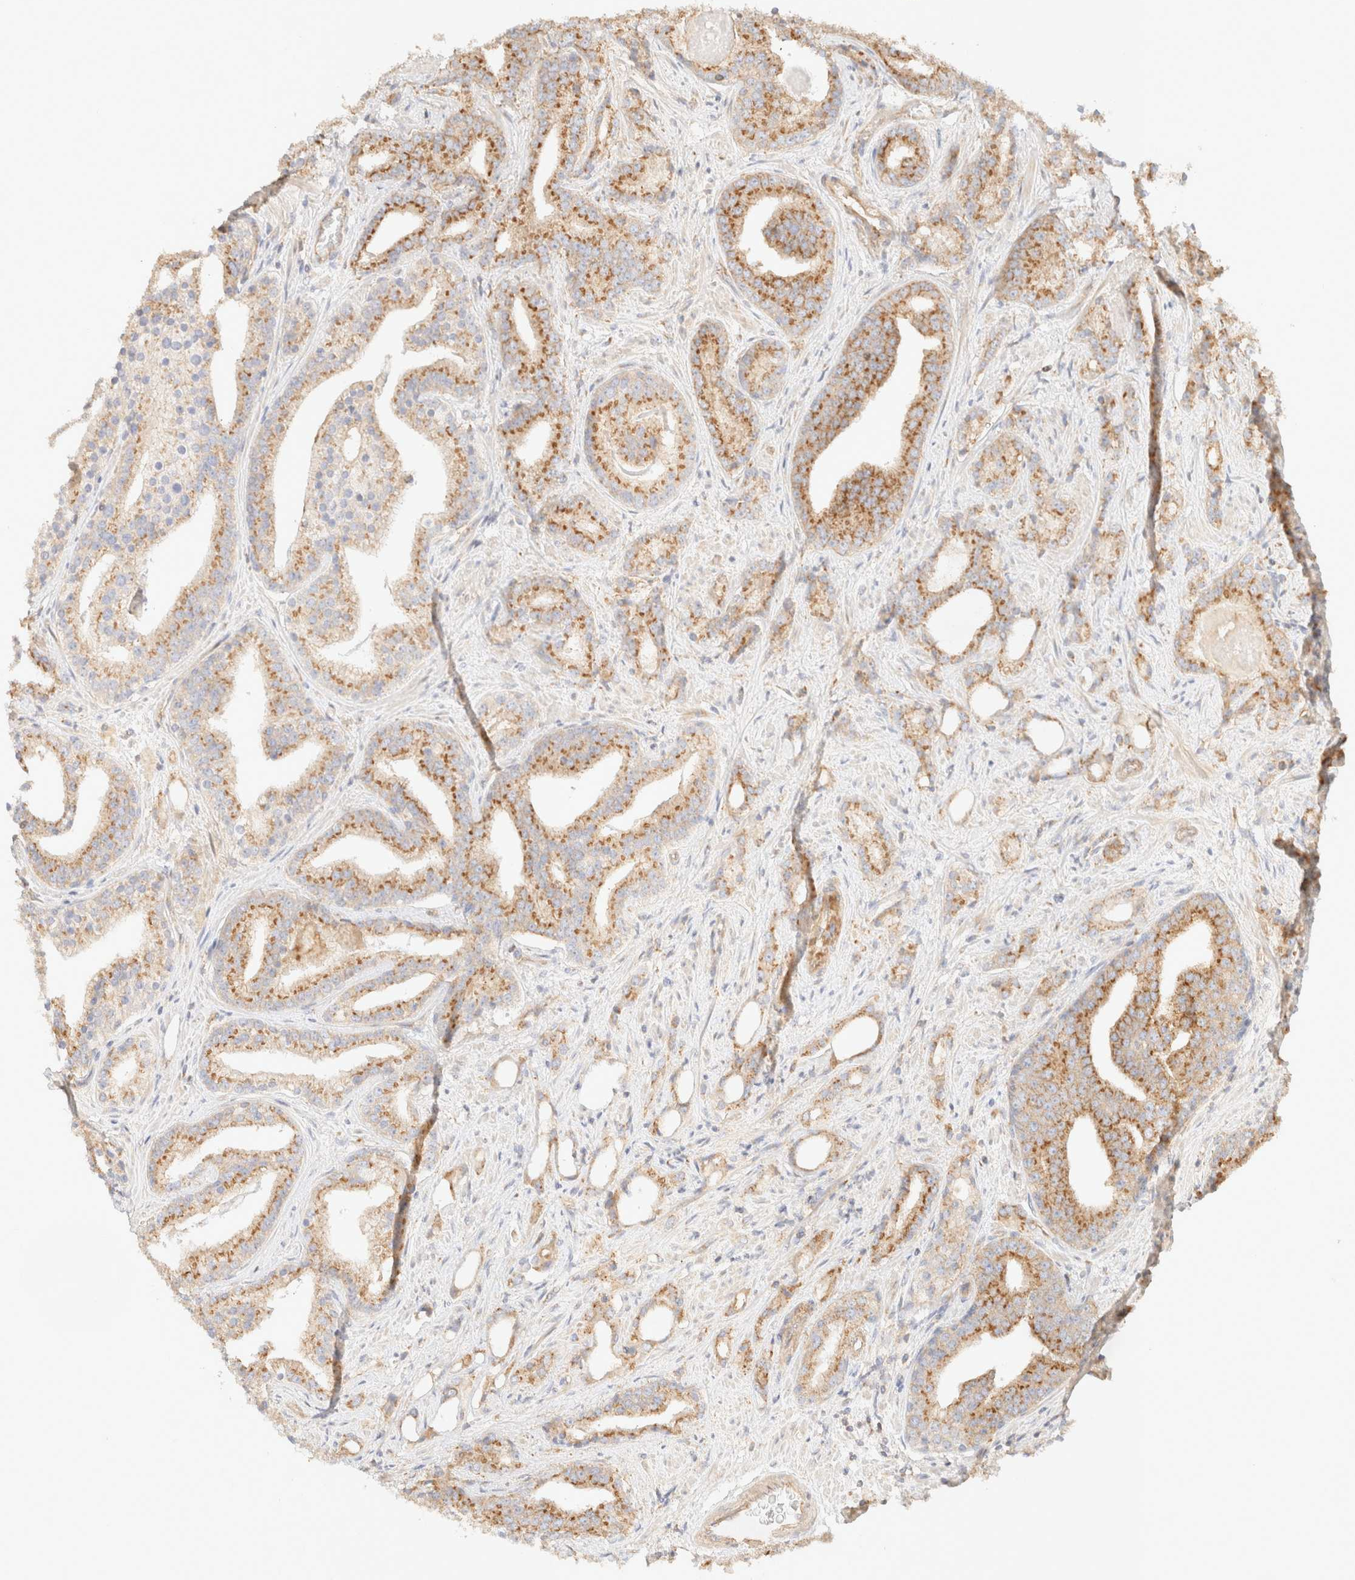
{"staining": {"intensity": "moderate", "quantity": ">75%", "location": "cytoplasmic/membranous"}, "tissue": "prostate cancer", "cell_type": "Tumor cells", "image_type": "cancer", "snomed": [{"axis": "morphology", "description": "Adenocarcinoma, Low grade"}, {"axis": "topography", "description": "Prostate"}], "caption": "A high-resolution histopathology image shows immunohistochemistry (IHC) staining of low-grade adenocarcinoma (prostate), which shows moderate cytoplasmic/membranous expression in approximately >75% of tumor cells.", "gene": "MYO10", "patient": {"sex": "male", "age": 67}}